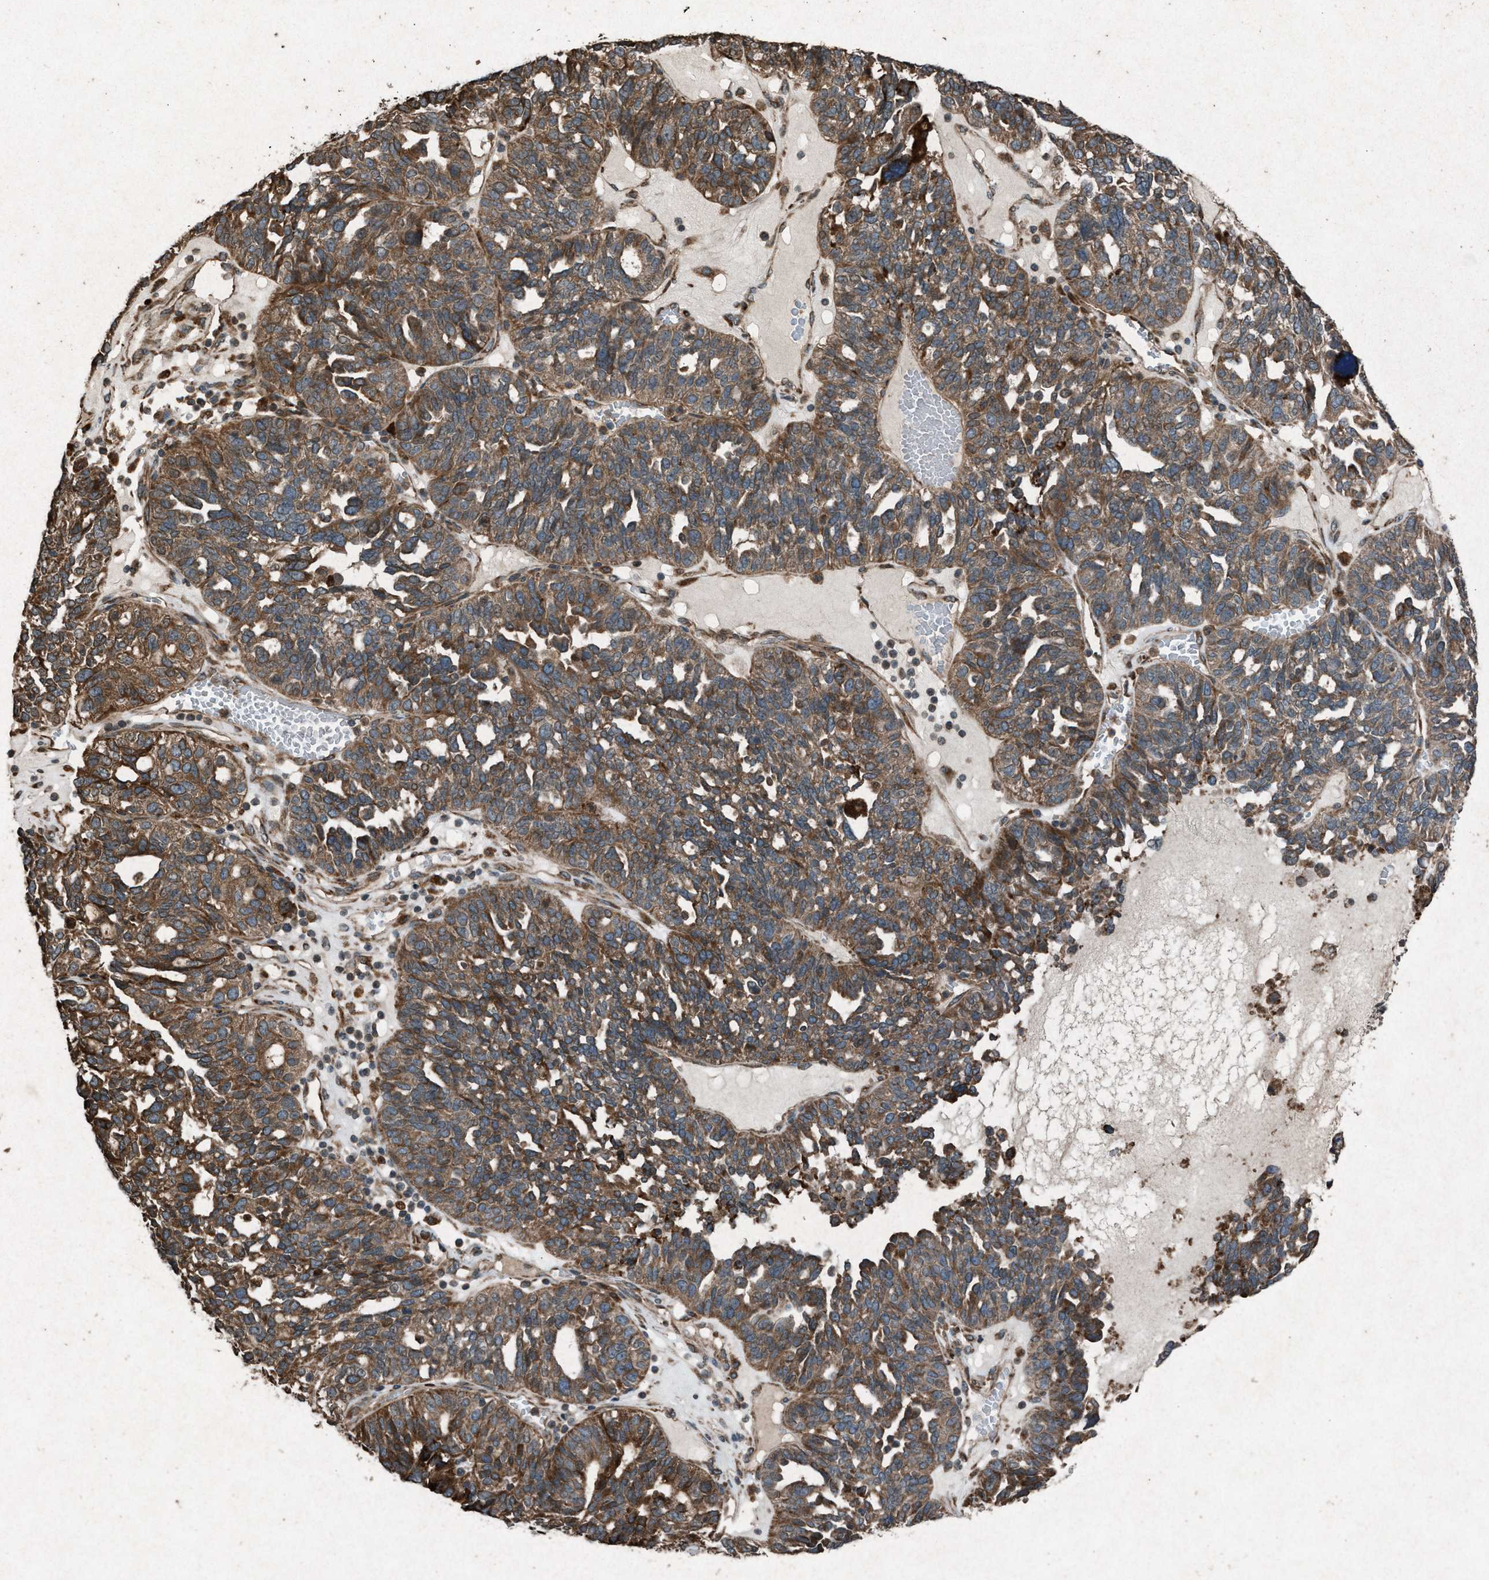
{"staining": {"intensity": "moderate", "quantity": ">75%", "location": "cytoplasmic/membranous"}, "tissue": "ovarian cancer", "cell_type": "Tumor cells", "image_type": "cancer", "snomed": [{"axis": "morphology", "description": "Cystadenocarcinoma, serous, NOS"}, {"axis": "topography", "description": "Ovary"}], "caption": "Ovarian serous cystadenocarcinoma stained for a protein (brown) shows moderate cytoplasmic/membranous positive positivity in about >75% of tumor cells.", "gene": "CALR", "patient": {"sex": "female", "age": 59}}